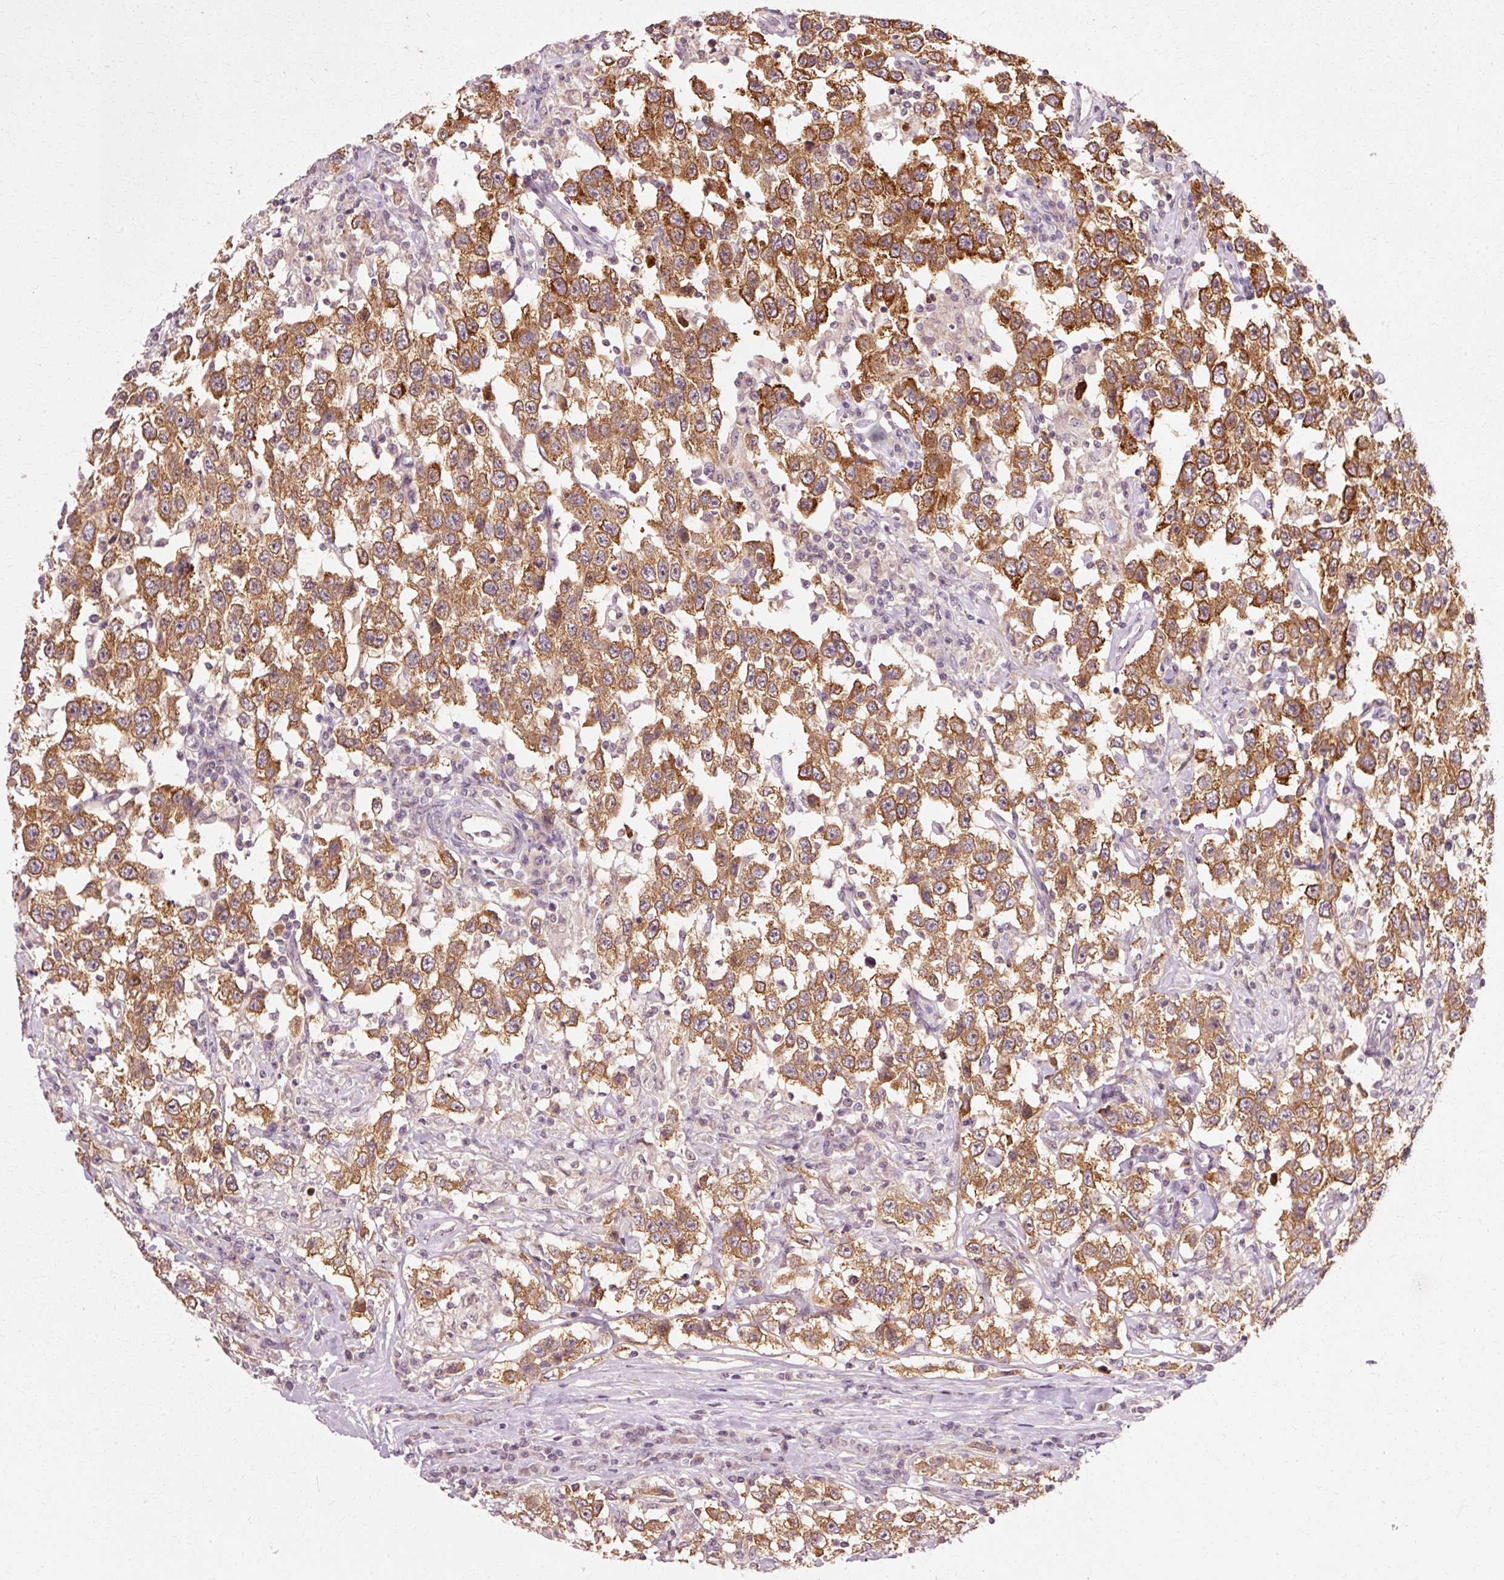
{"staining": {"intensity": "moderate", "quantity": ">75%", "location": "cytoplasmic/membranous"}, "tissue": "testis cancer", "cell_type": "Tumor cells", "image_type": "cancer", "snomed": [{"axis": "morphology", "description": "Seminoma, NOS"}, {"axis": "topography", "description": "Testis"}], "caption": "Protein analysis of testis seminoma tissue demonstrates moderate cytoplasmic/membranous positivity in approximately >75% of tumor cells. (DAB (3,3'-diaminobenzidine) IHC with brightfield microscopy, high magnification).", "gene": "RGPD5", "patient": {"sex": "male", "age": 41}}